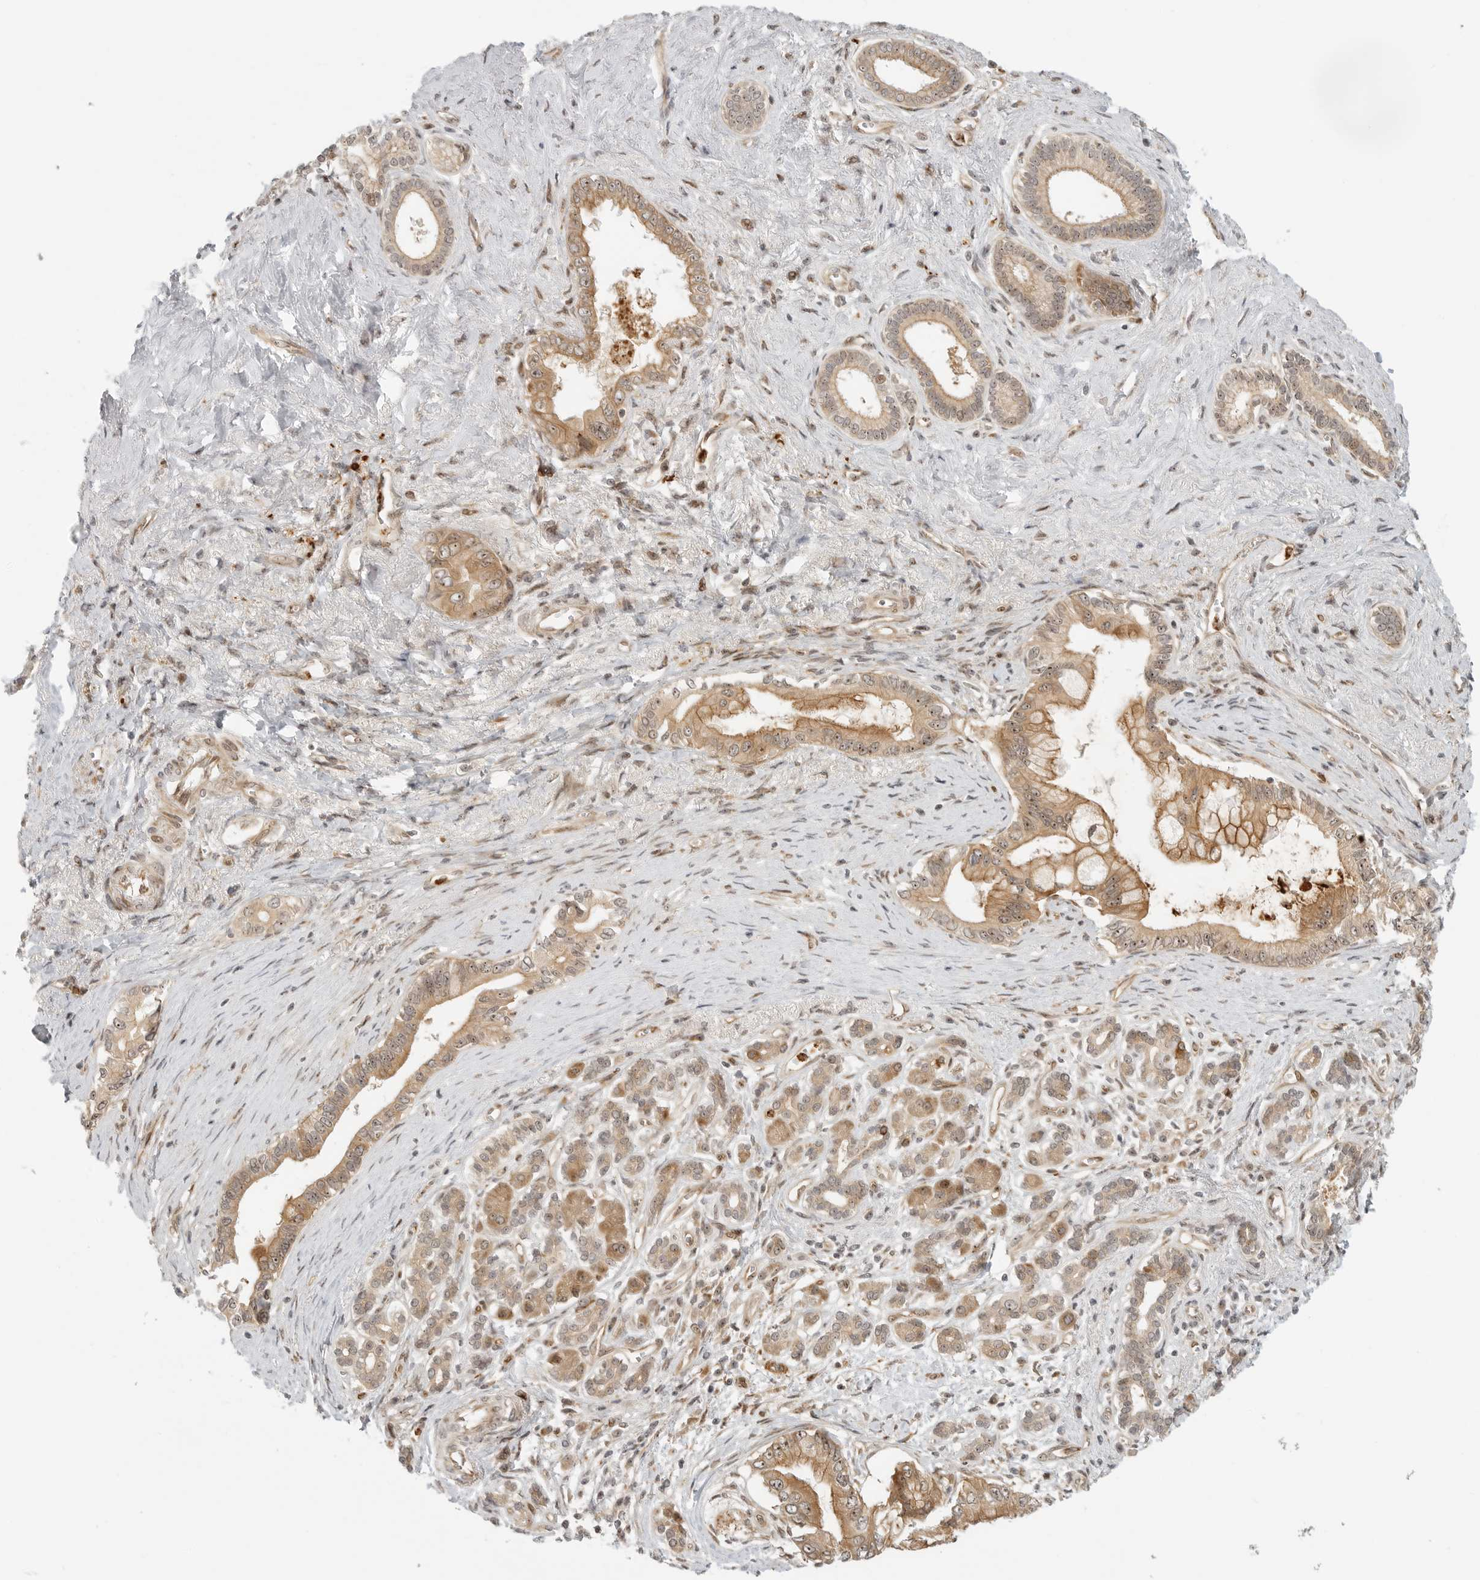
{"staining": {"intensity": "moderate", "quantity": ">75%", "location": "cytoplasmic/membranous,nuclear"}, "tissue": "pancreatic cancer", "cell_type": "Tumor cells", "image_type": "cancer", "snomed": [{"axis": "morphology", "description": "Adenocarcinoma, NOS"}, {"axis": "topography", "description": "Pancreas"}], "caption": "Pancreatic adenocarcinoma stained with IHC displays moderate cytoplasmic/membranous and nuclear expression in approximately >75% of tumor cells.", "gene": "DSCC1", "patient": {"sex": "male", "age": 78}}